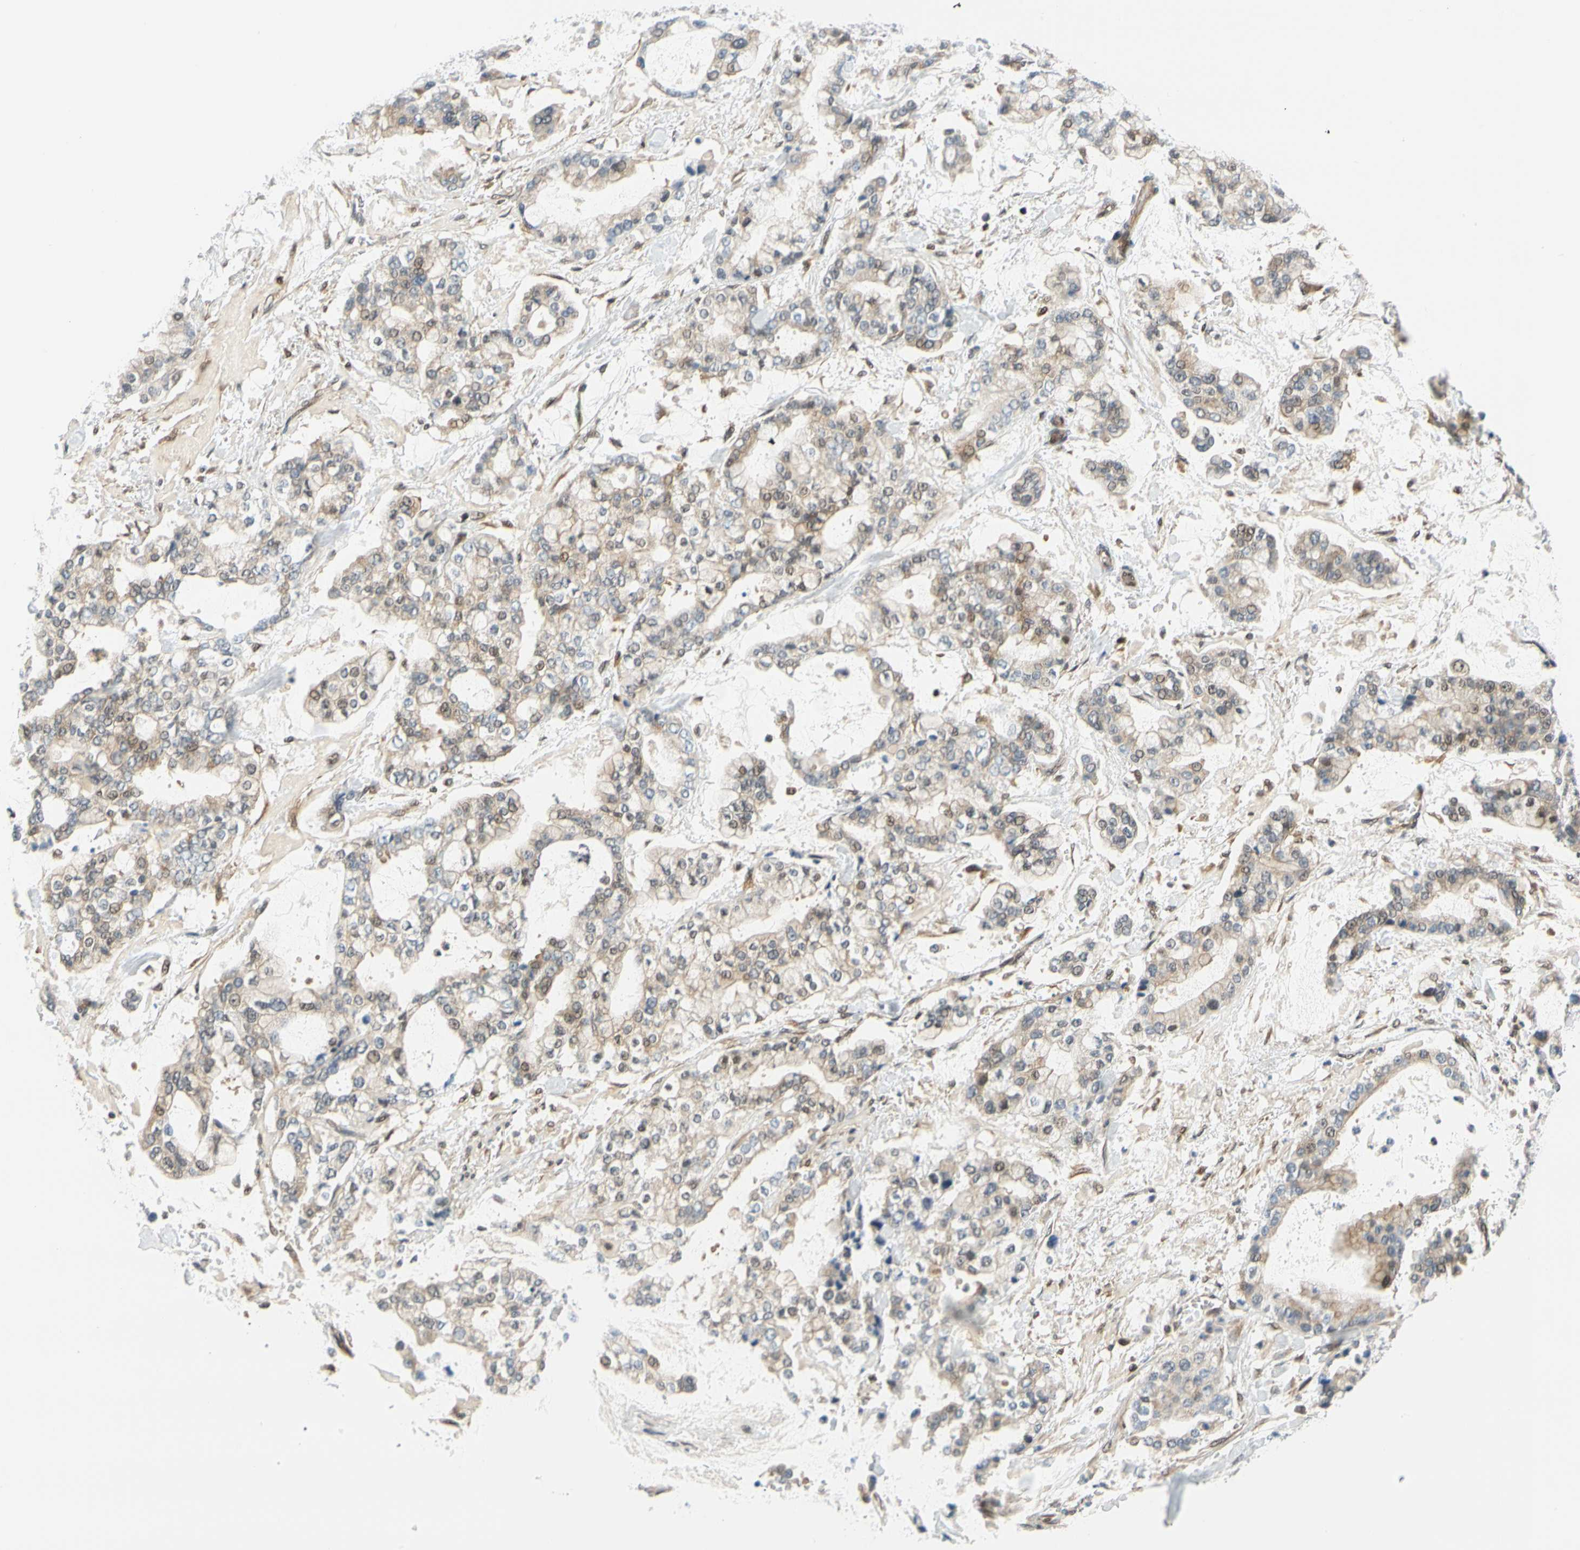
{"staining": {"intensity": "weak", "quantity": "25%-75%", "location": "cytoplasmic/membranous"}, "tissue": "stomach cancer", "cell_type": "Tumor cells", "image_type": "cancer", "snomed": [{"axis": "morphology", "description": "Normal tissue, NOS"}, {"axis": "morphology", "description": "Adenocarcinoma, NOS"}, {"axis": "topography", "description": "Stomach, upper"}, {"axis": "topography", "description": "Stomach"}], "caption": "Stomach cancer was stained to show a protein in brown. There is low levels of weak cytoplasmic/membranous staining in about 25%-75% of tumor cells. (IHC, brightfield microscopy, high magnification).", "gene": "MAPK9", "patient": {"sex": "male", "age": 76}}